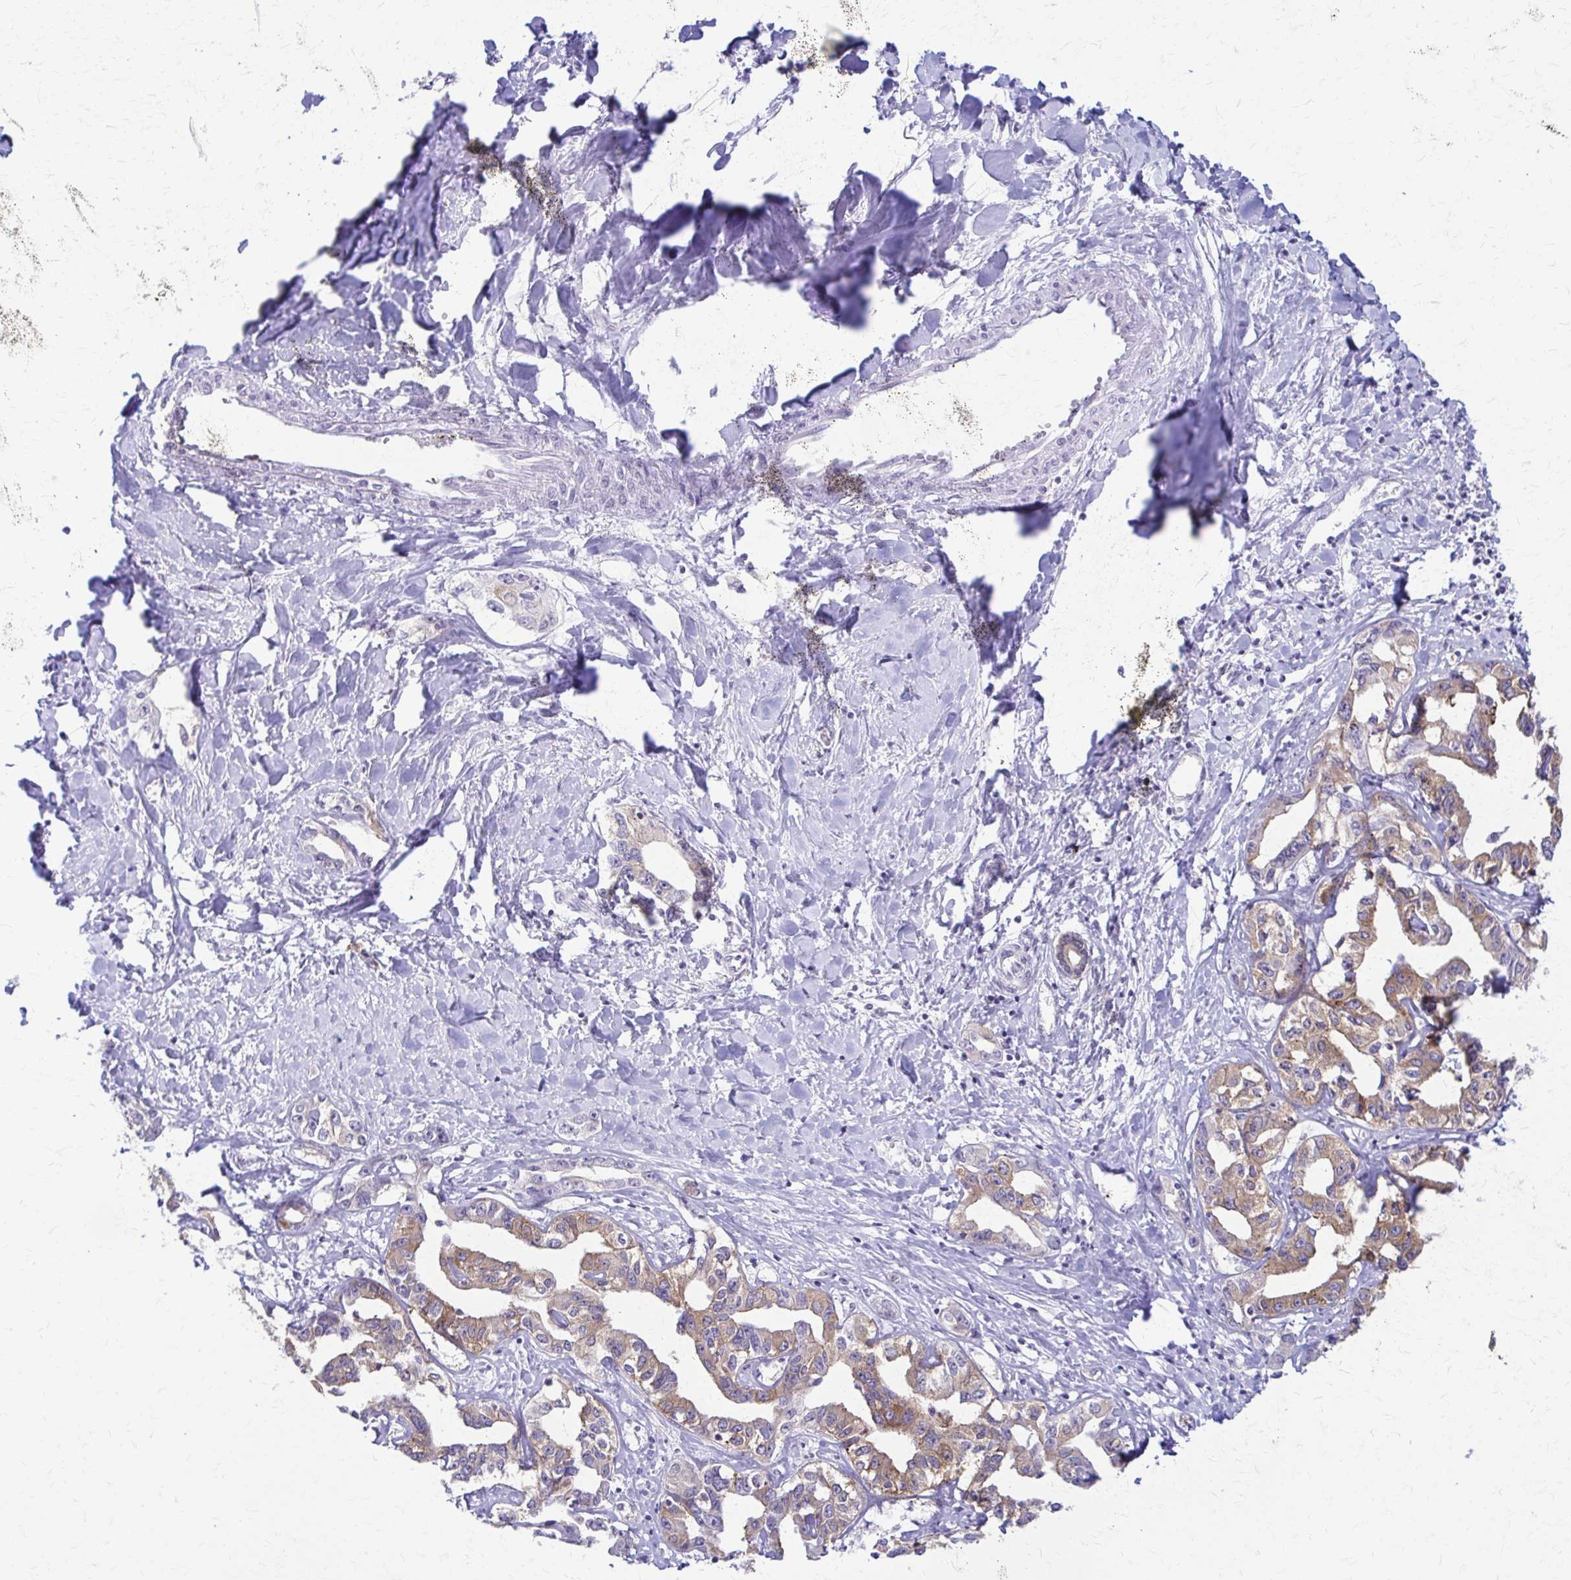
{"staining": {"intensity": "moderate", "quantity": ">75%", "location": "cytoplasmic/membranous"}, "tissue": "liver cancer", "cell_type": "Tumor cells", "image_type": "cancer", "snomed": [{"axis": "morphology", "description": "Cholangiocarcinoma"}, {"axis": "topography", "description": "Liver"}], "caption": "Human cholangiocarcinoma (liver) stained with a brown dye displays moderate cytoplasmic/membranous positive staining in approximately >75% of tumor cells.", "gene": "PIK3AP1", "patient": {"sex": "male", "age": 59}}